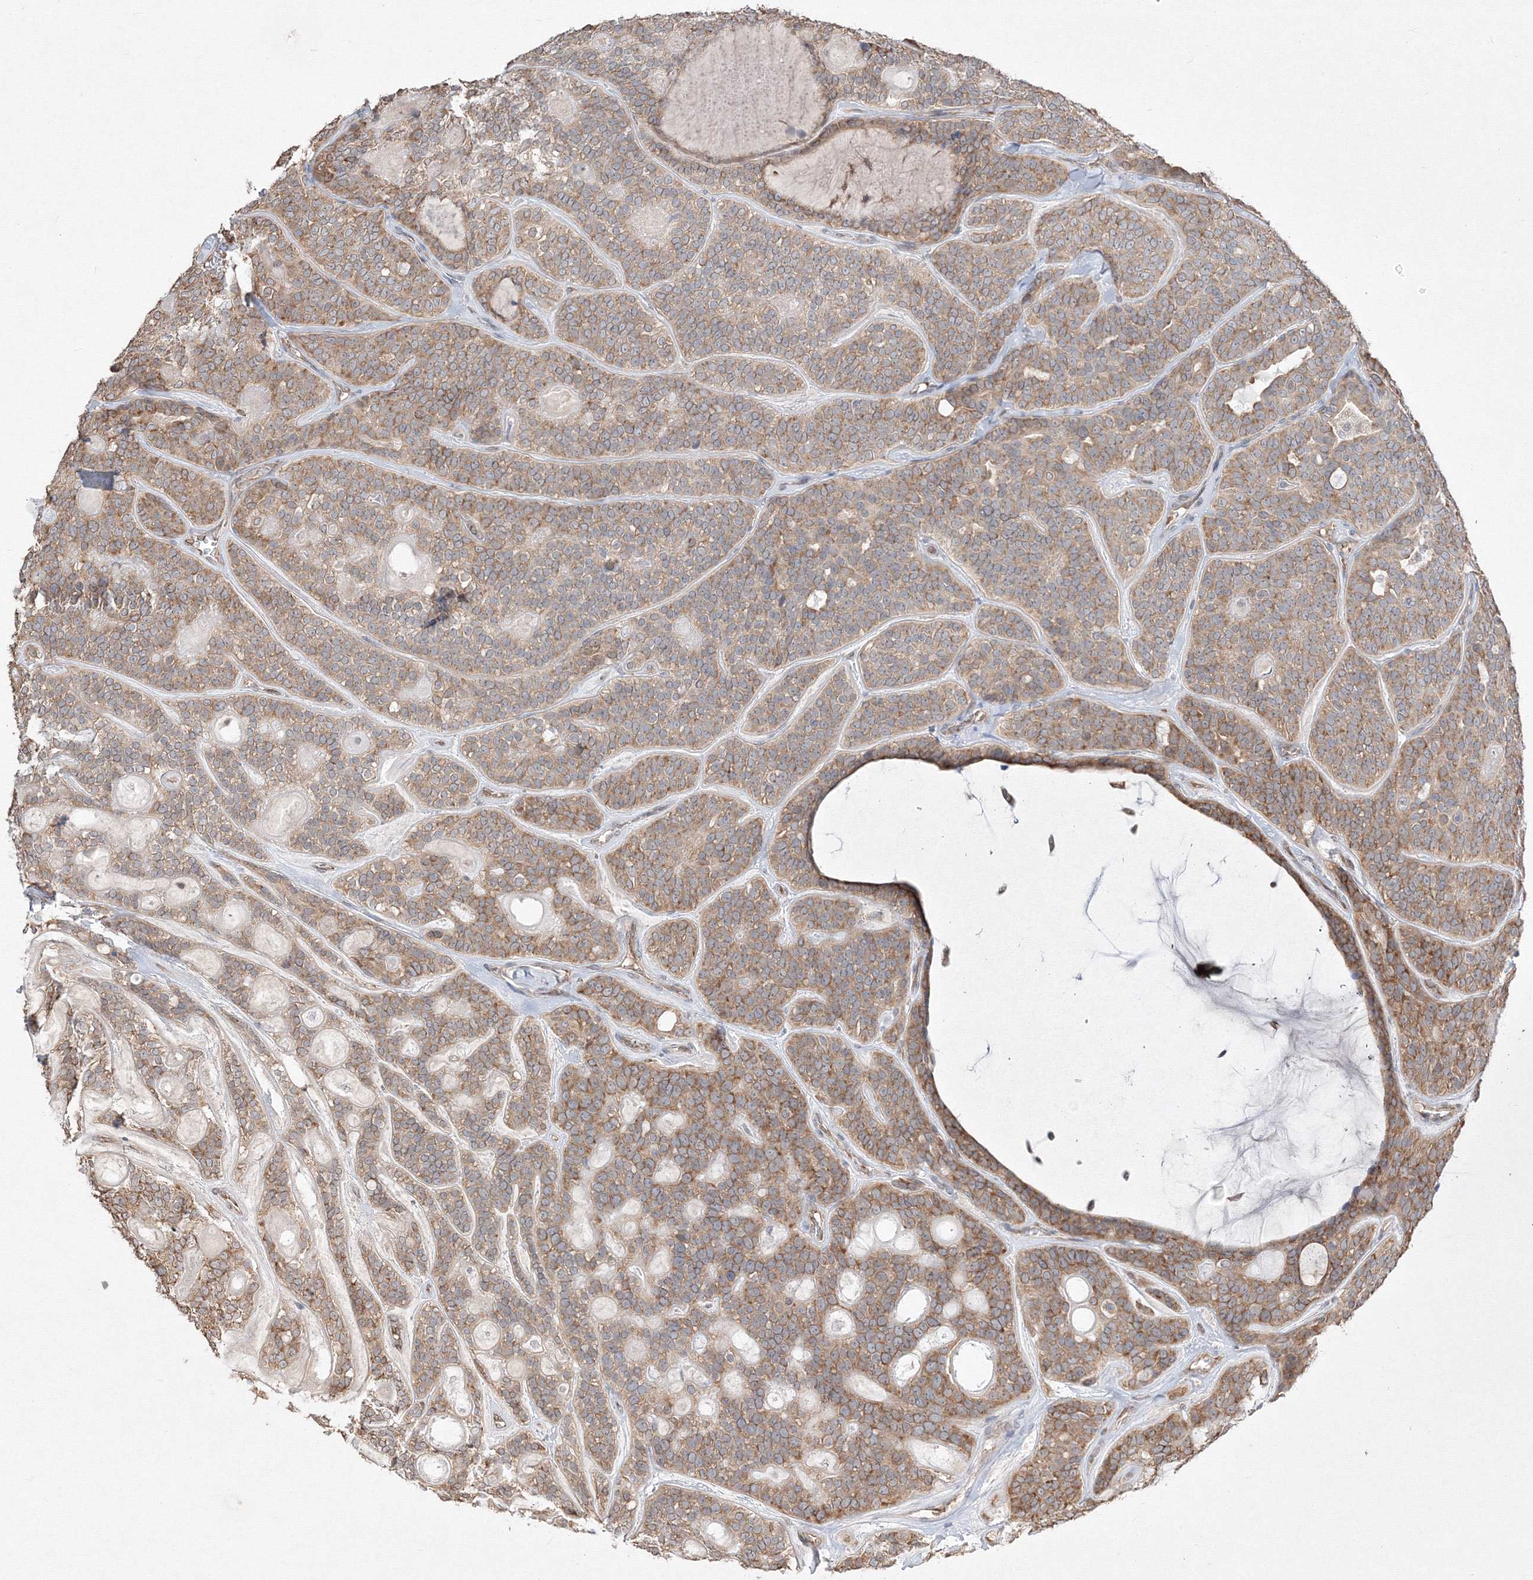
{"staining": {"intensity": "moderate", "quantity": ">75%", "location": "cytoplasmic/membranous"}, "tissue": "head and neck cancer", "cell_type": "Tumor cells", "image_type": "cancer", "snomed": [{"axis": "morphology", "description": "Adenocarcinoma, NOS"}, {"axis": "topography", "description": "Head-Neck"}], "caption": "A medium amount of moderate cytoplasmic/membranous positivity is present in approximately >75% of tumor cells in head and neck adenocarcinoma tissue.", "gene": "FBXL8", "patient": {"sex": "male", "age": 66}}